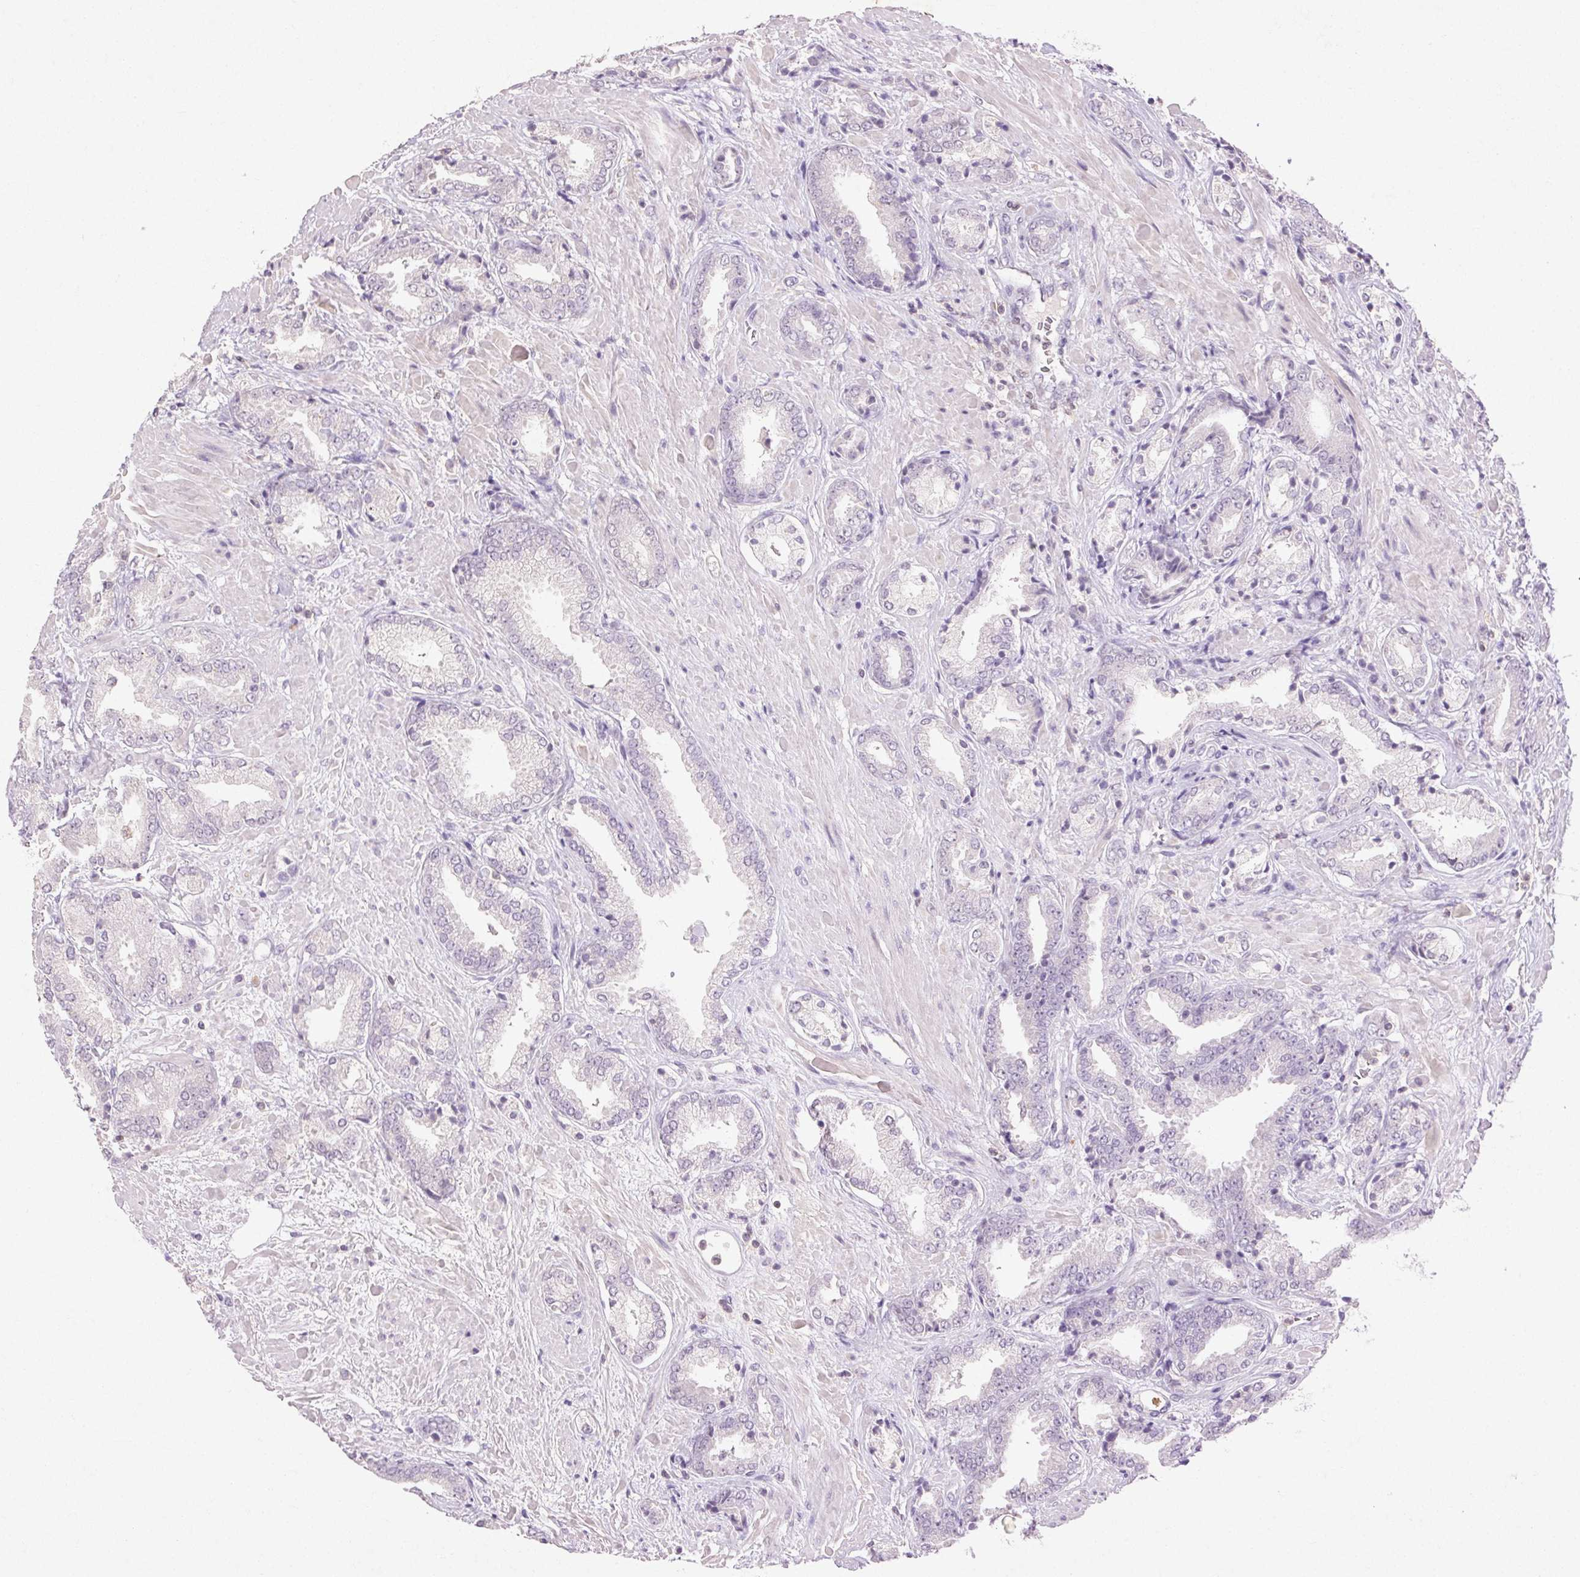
{"staining": {"intensity": "negative", "quantity": "none", "location": "none"}, "tissue": "prostate cancer", "cell_type": "Tumor cells", "image_type": "cancer", "snomed": [{"axis": "morphology", "description": "Adenocarcinoma, High grade"}, {"axis": "topography", "description": "Prostate"}], "caption": "Tumor cells show no significant protein expression in prostate cancer.", "gene": "FNDC7", "patient": {"sex": "male", "age": 56}}